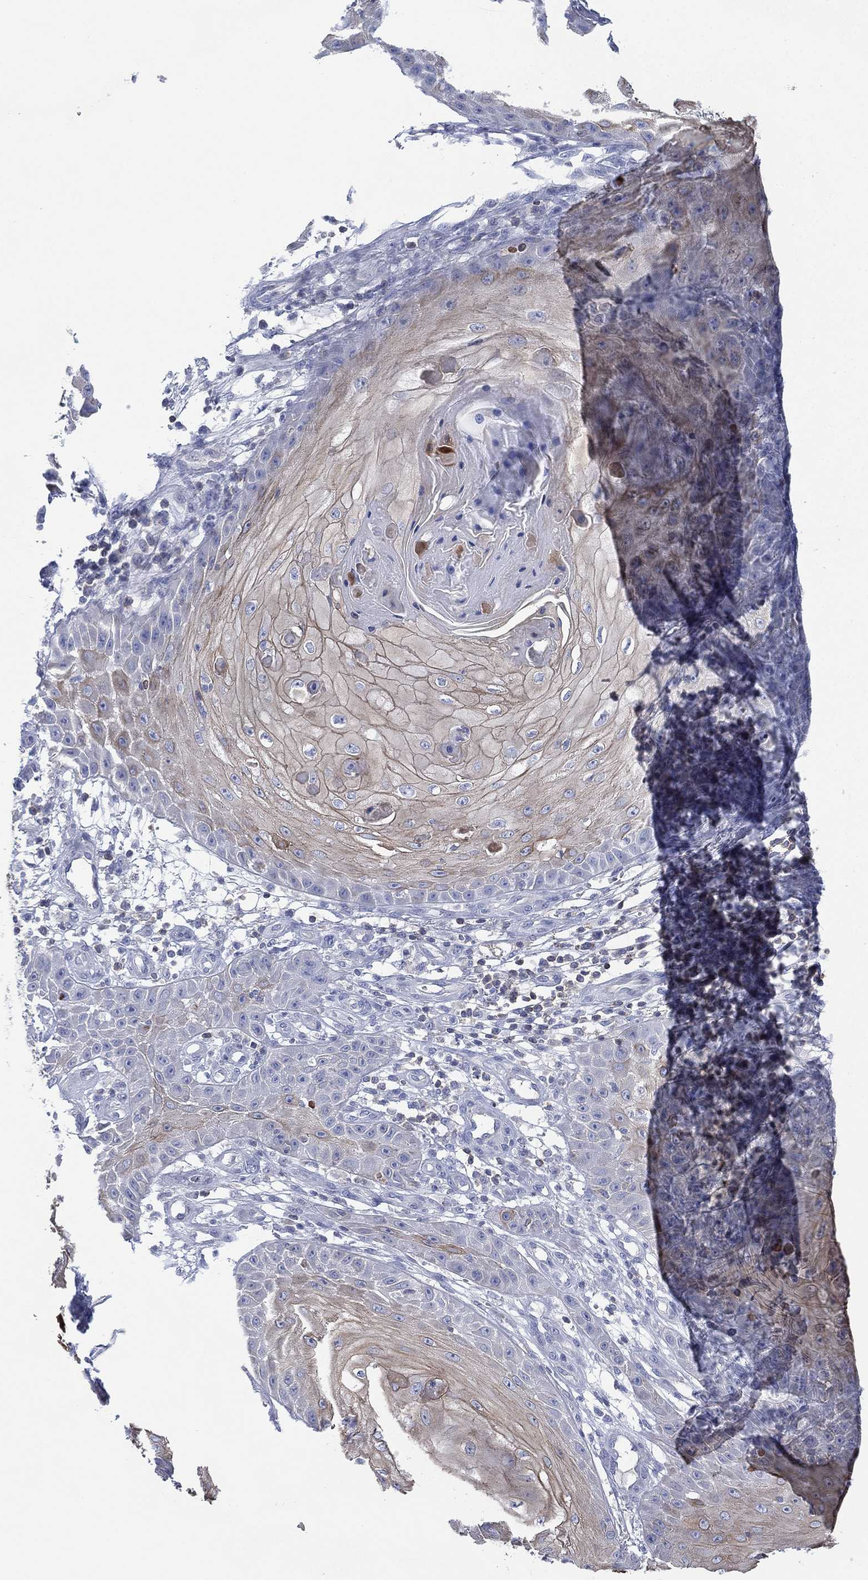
{"staining": {"intensity": "weak", "quantity": "25%-75%", "location": "cytoplasmic/membranous"}, "tissue": "skin cancer", "cell_type": "Tumor cells", "image_type": "cancer", "snomed": [{"axis": "morphology", "description": "Squamous cell carcinoma, NOS"}, {"axis": "topography", "description": "Skin"}], "caption": "Approximately 25%-75% of tumor cells in skin squamous cell carcinoma reveal weak cytoplasmic/membranous protein positivity as visualized by brown immunohistochemical staining.", "gene": "SEPTIN1", "patient": {"sex": "male", "age": 70}}